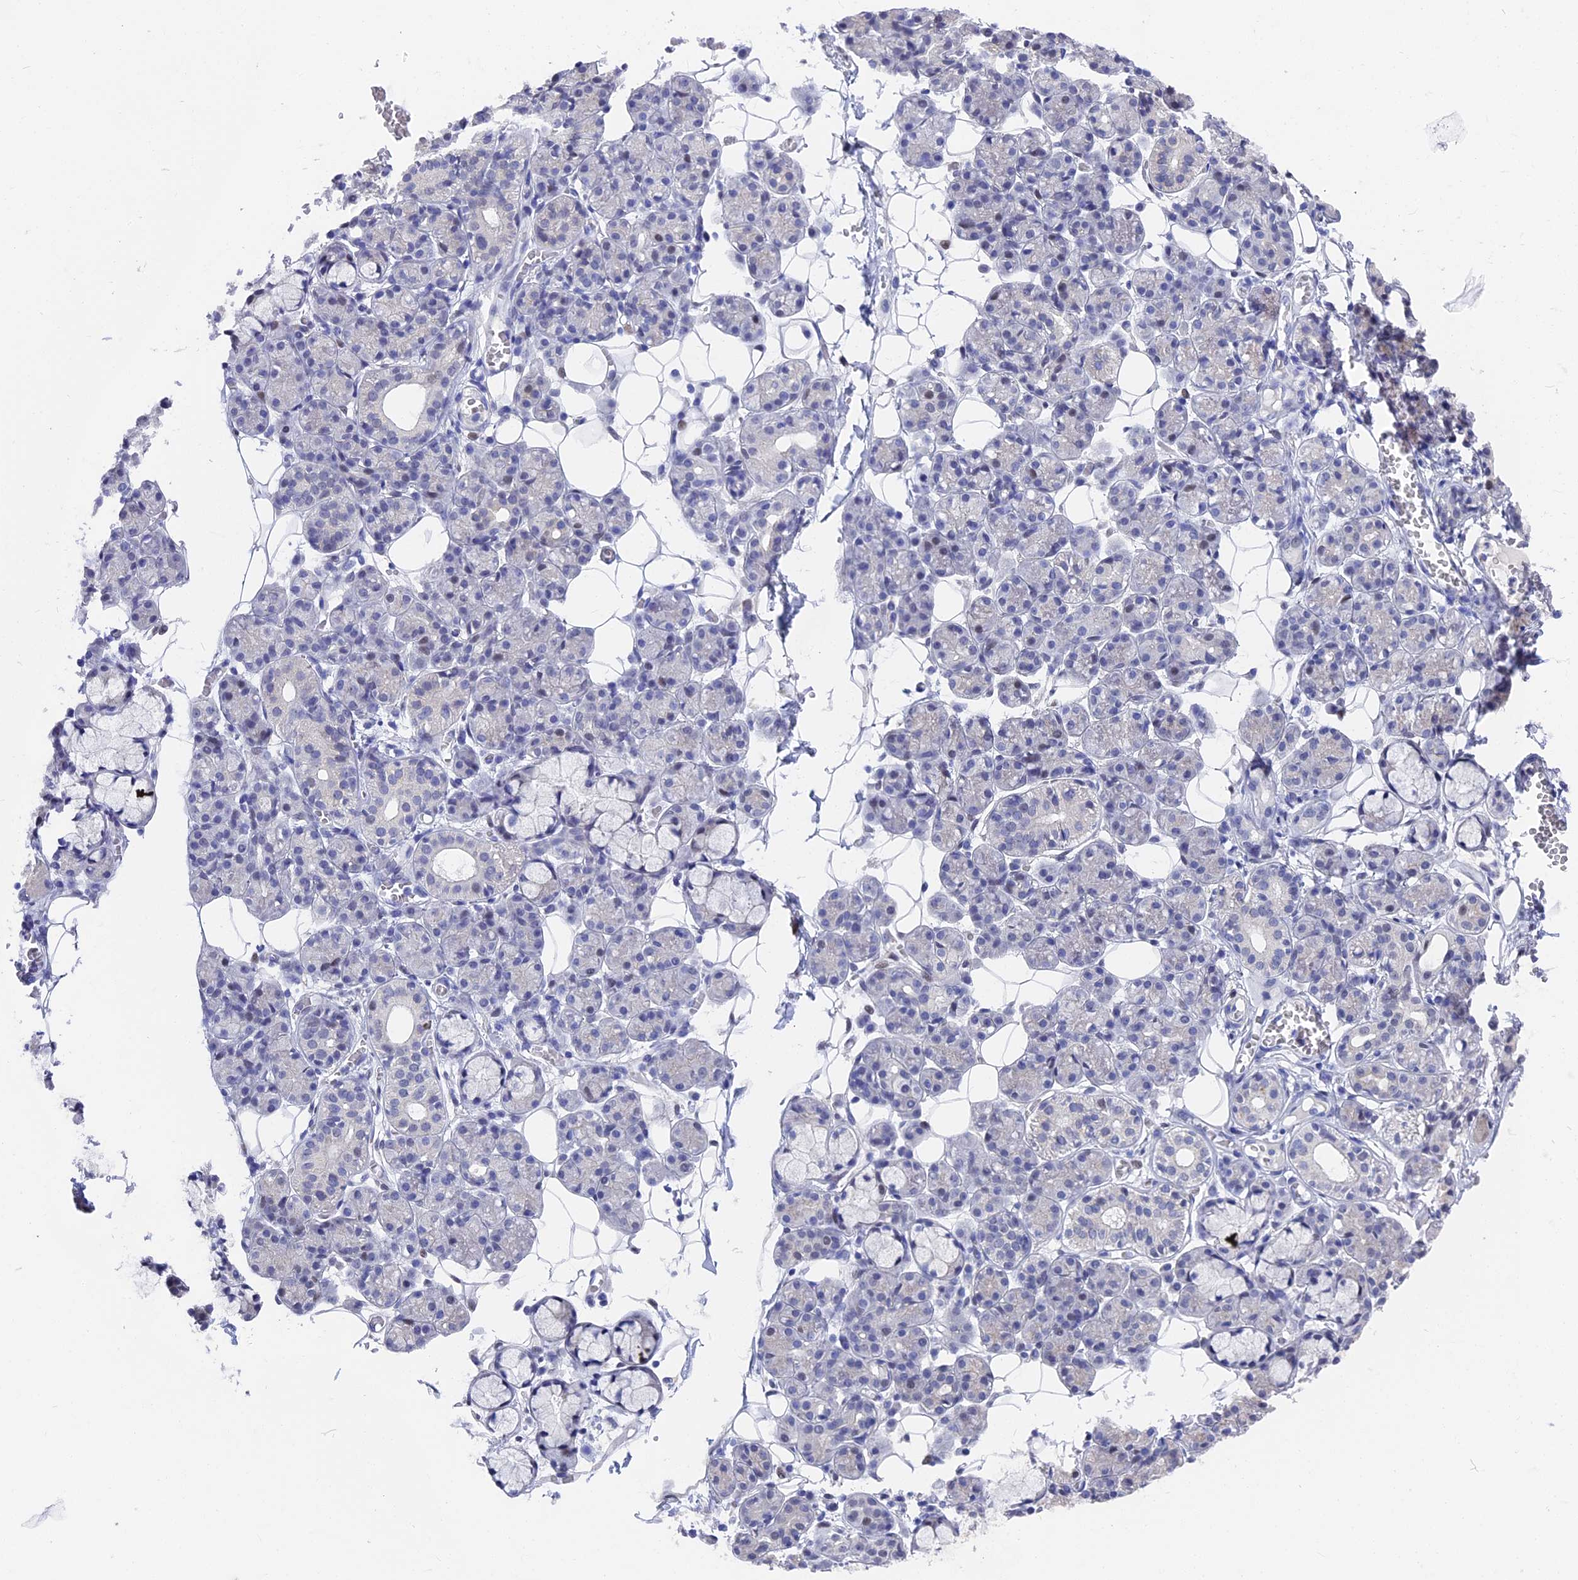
{"staining": {"intensity": "negative", "quantity": "none", "location": "none"}, "tissue": "salivary gland", "cell_type": "Glandular cells", "image_type": "normal", "snomed": [{"axis": "morphology", "description": "Normal tissue, NOS"}, {"axis": "topography", "description": "Salivary gland"}], "caption": "High power microscopy micrograph of an immunohistochemistry (IHC) photomicrograph of normal salivary gland, revealing no significant expression in glandular cells. (DAB IHC with hematoxylin counter stain).", "gene": "VPS33B", "patient": {"sex": "male", "age": 63}}